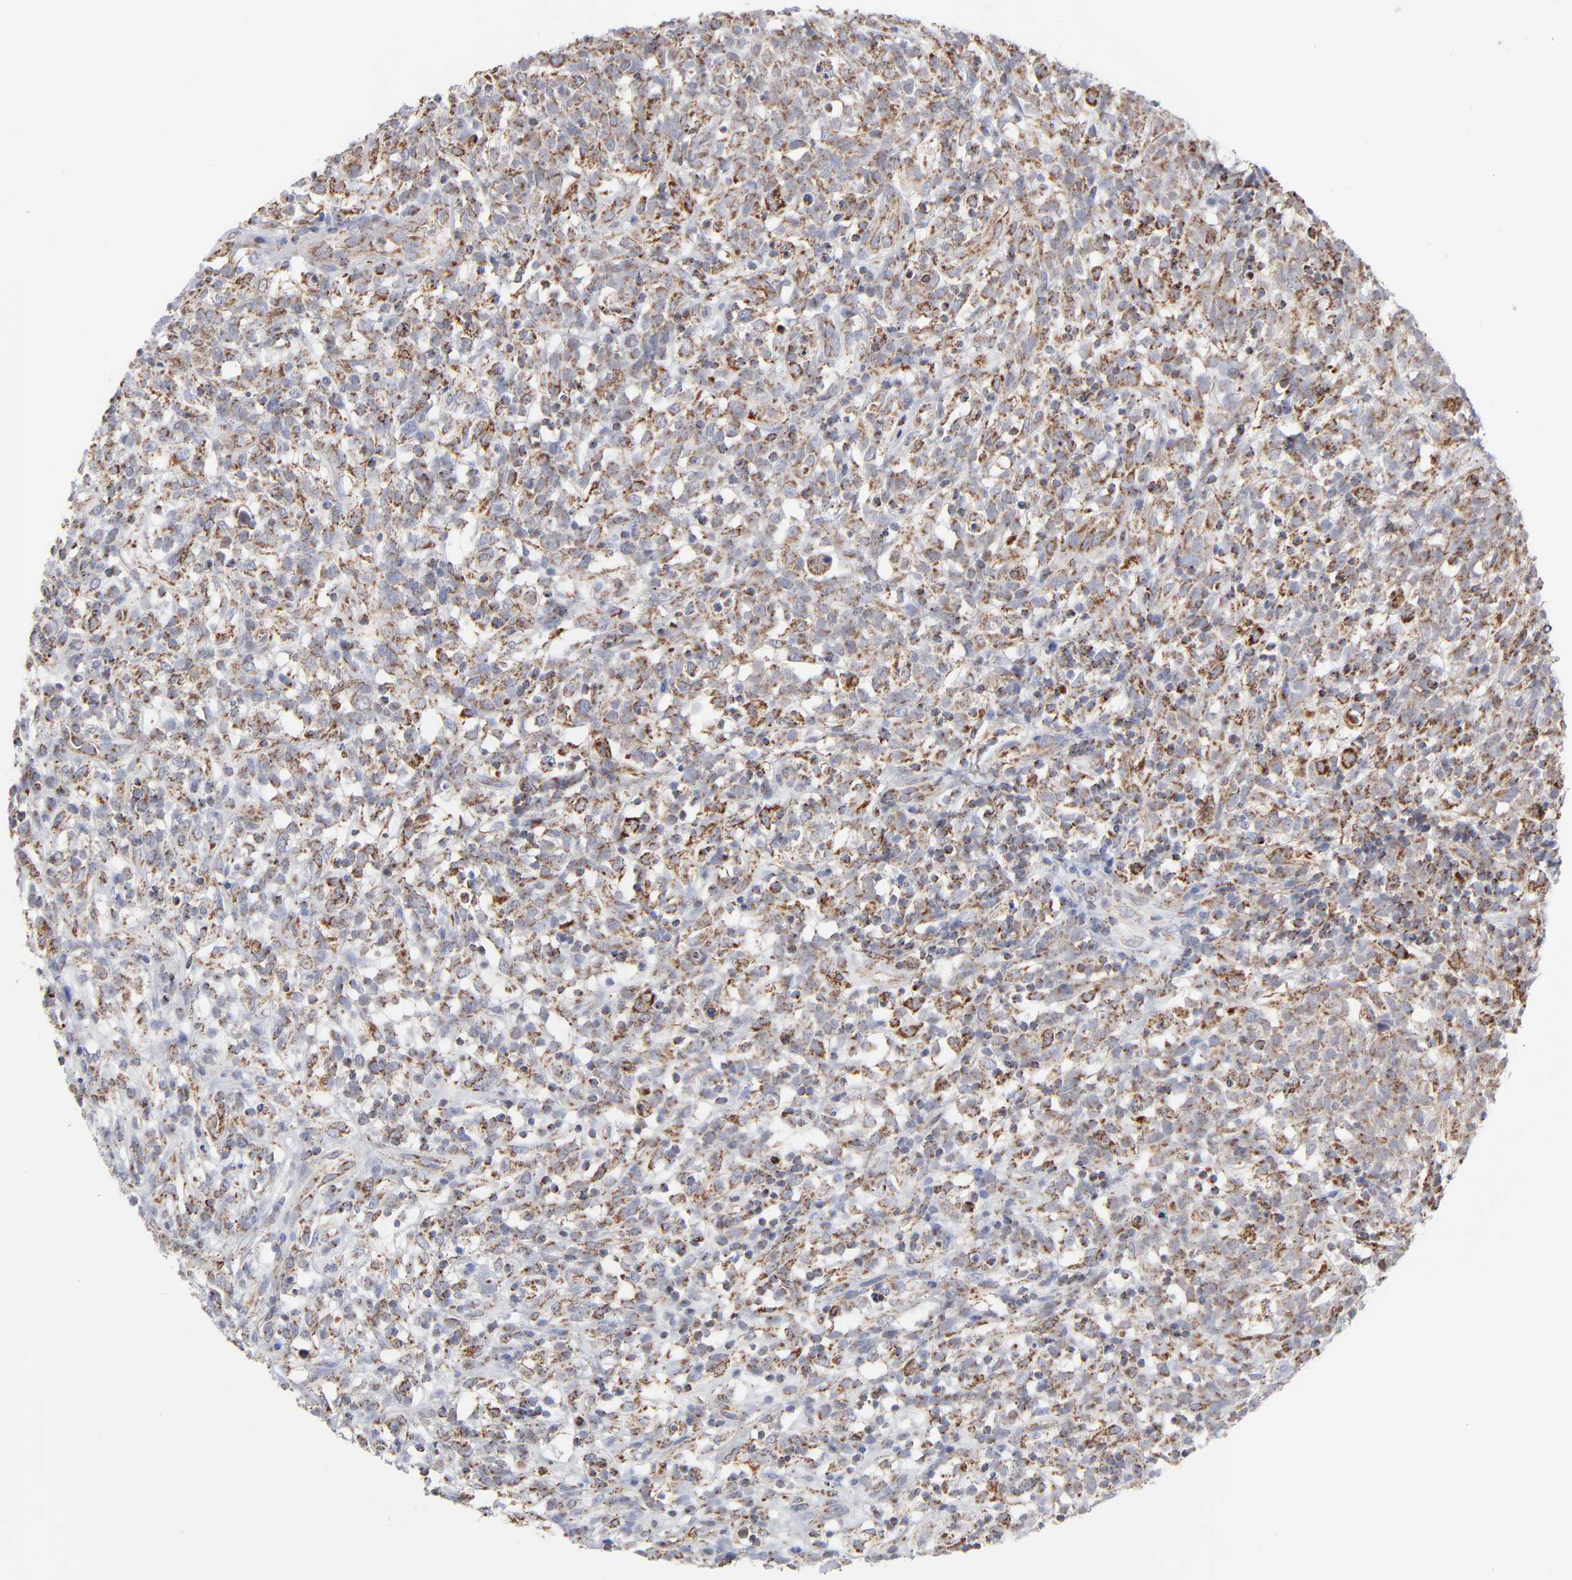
{"staining": {"intensity": "strong", "quantity": ">75%", "location": "cytoplasmic/membranous"}, "tissue": "lymphoma", "cell_type": "Tumor cells", "image_type": "cancer", "snomed": [{"axis": "morphology", "description": "Malignant lymphoma, non-Hodgkin's type, High grade"}, {"axis": "topography", "description": "Lymph node"}], "caption": "Immunohistochemistry (IHC) micrograph of human lymphoma stained for a protein (brown), which shows high levels of strong cytoplasmic/membranous expression in approximately >75% of tumor cells.", "gene": "ASB3", "patient": {"sex": "female", "age": 73}}